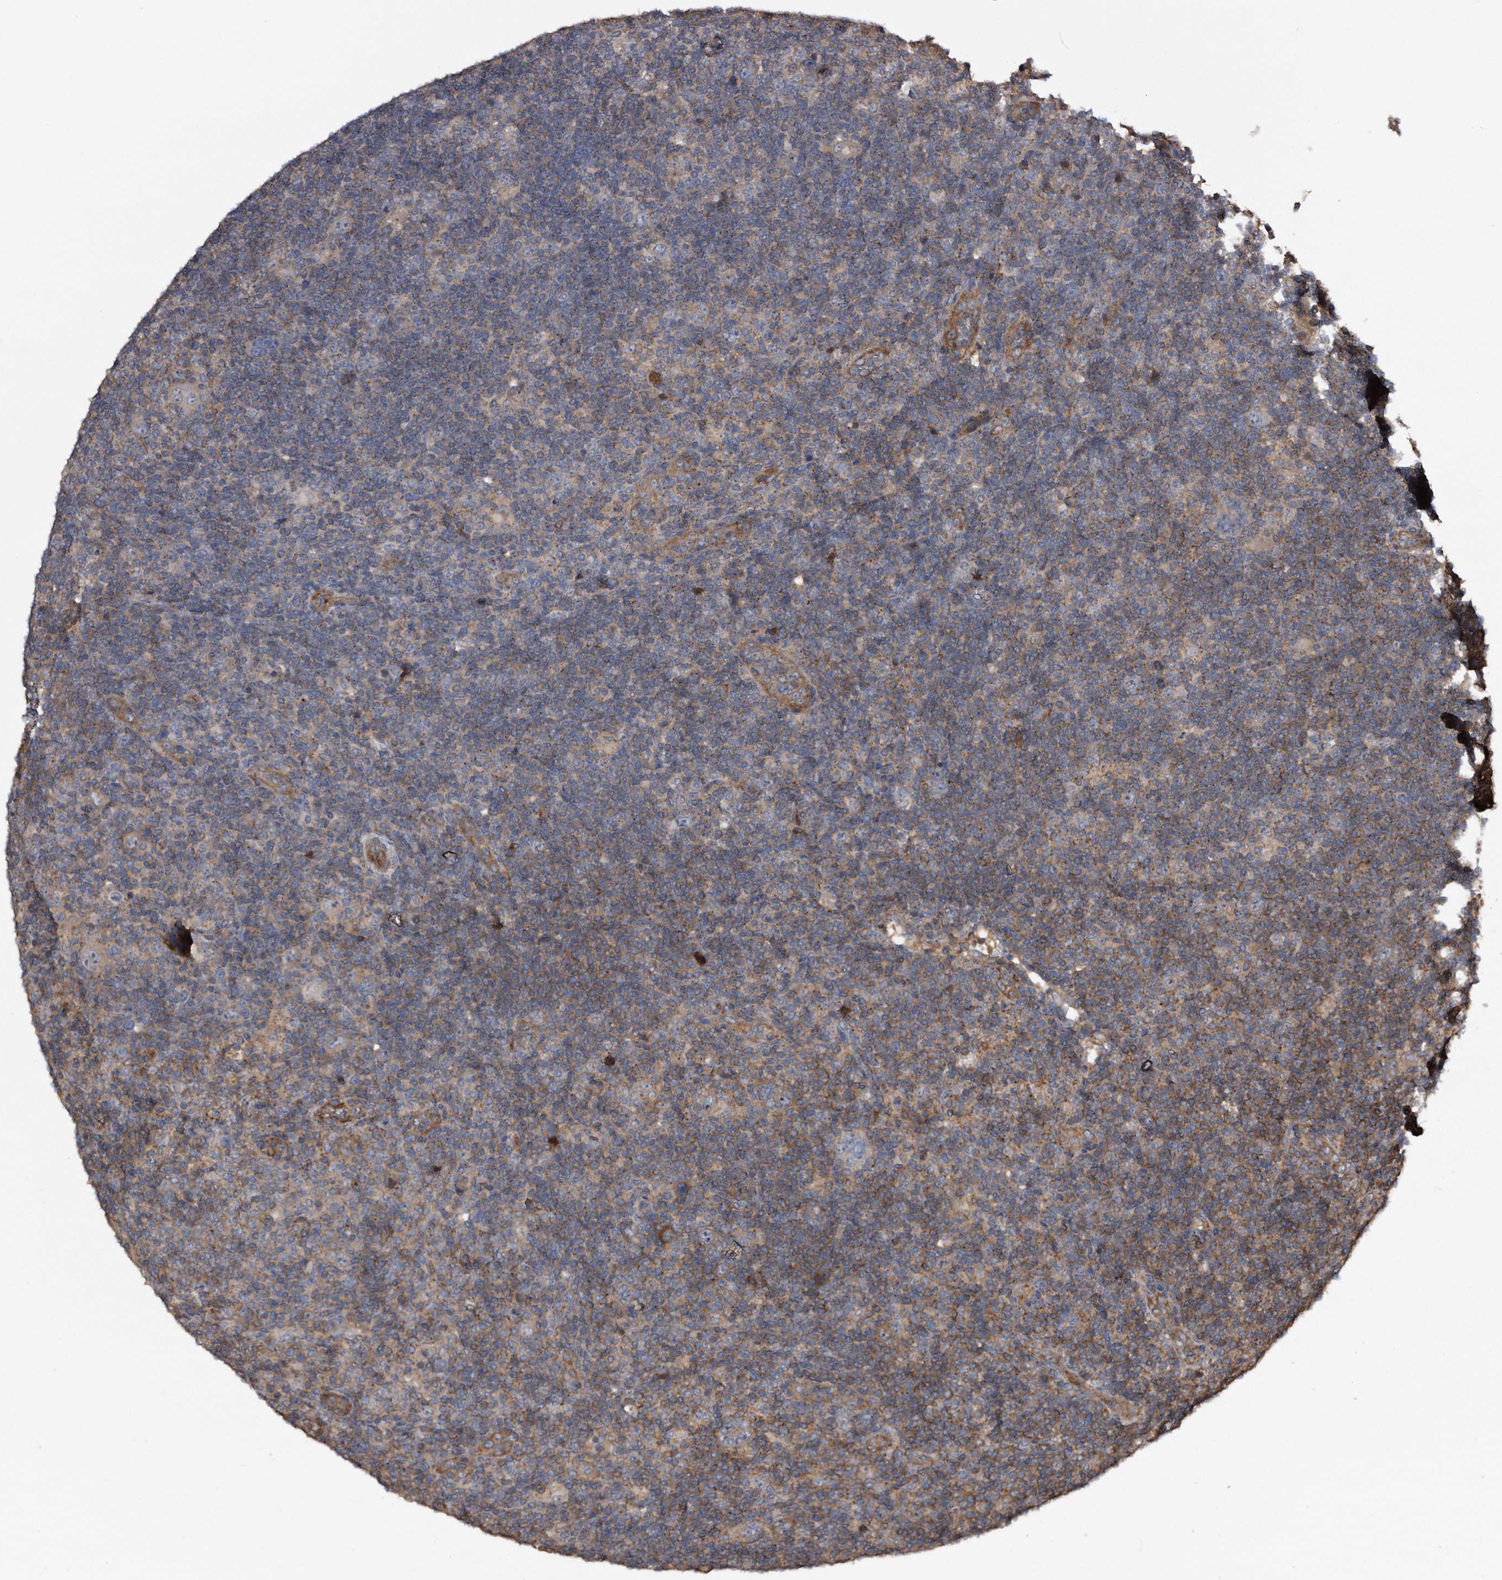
{"staining": {"intensity": "negative", "quantity": "none", "location": "none"}, "tissue": "lymphoma", "cell_type": "Tumor cells", "image_type": "cancer", "snomed": [{"axis": "morphology", "description": "Hodgkin's disease, NOS"}, {"axis": "topography", "description": "Lymph node"}], "caption": "There is no significant positivity in tumor cells of lymphoma.", "gene": "KCND3", "patient": {"sex": "female", "age": 57}}